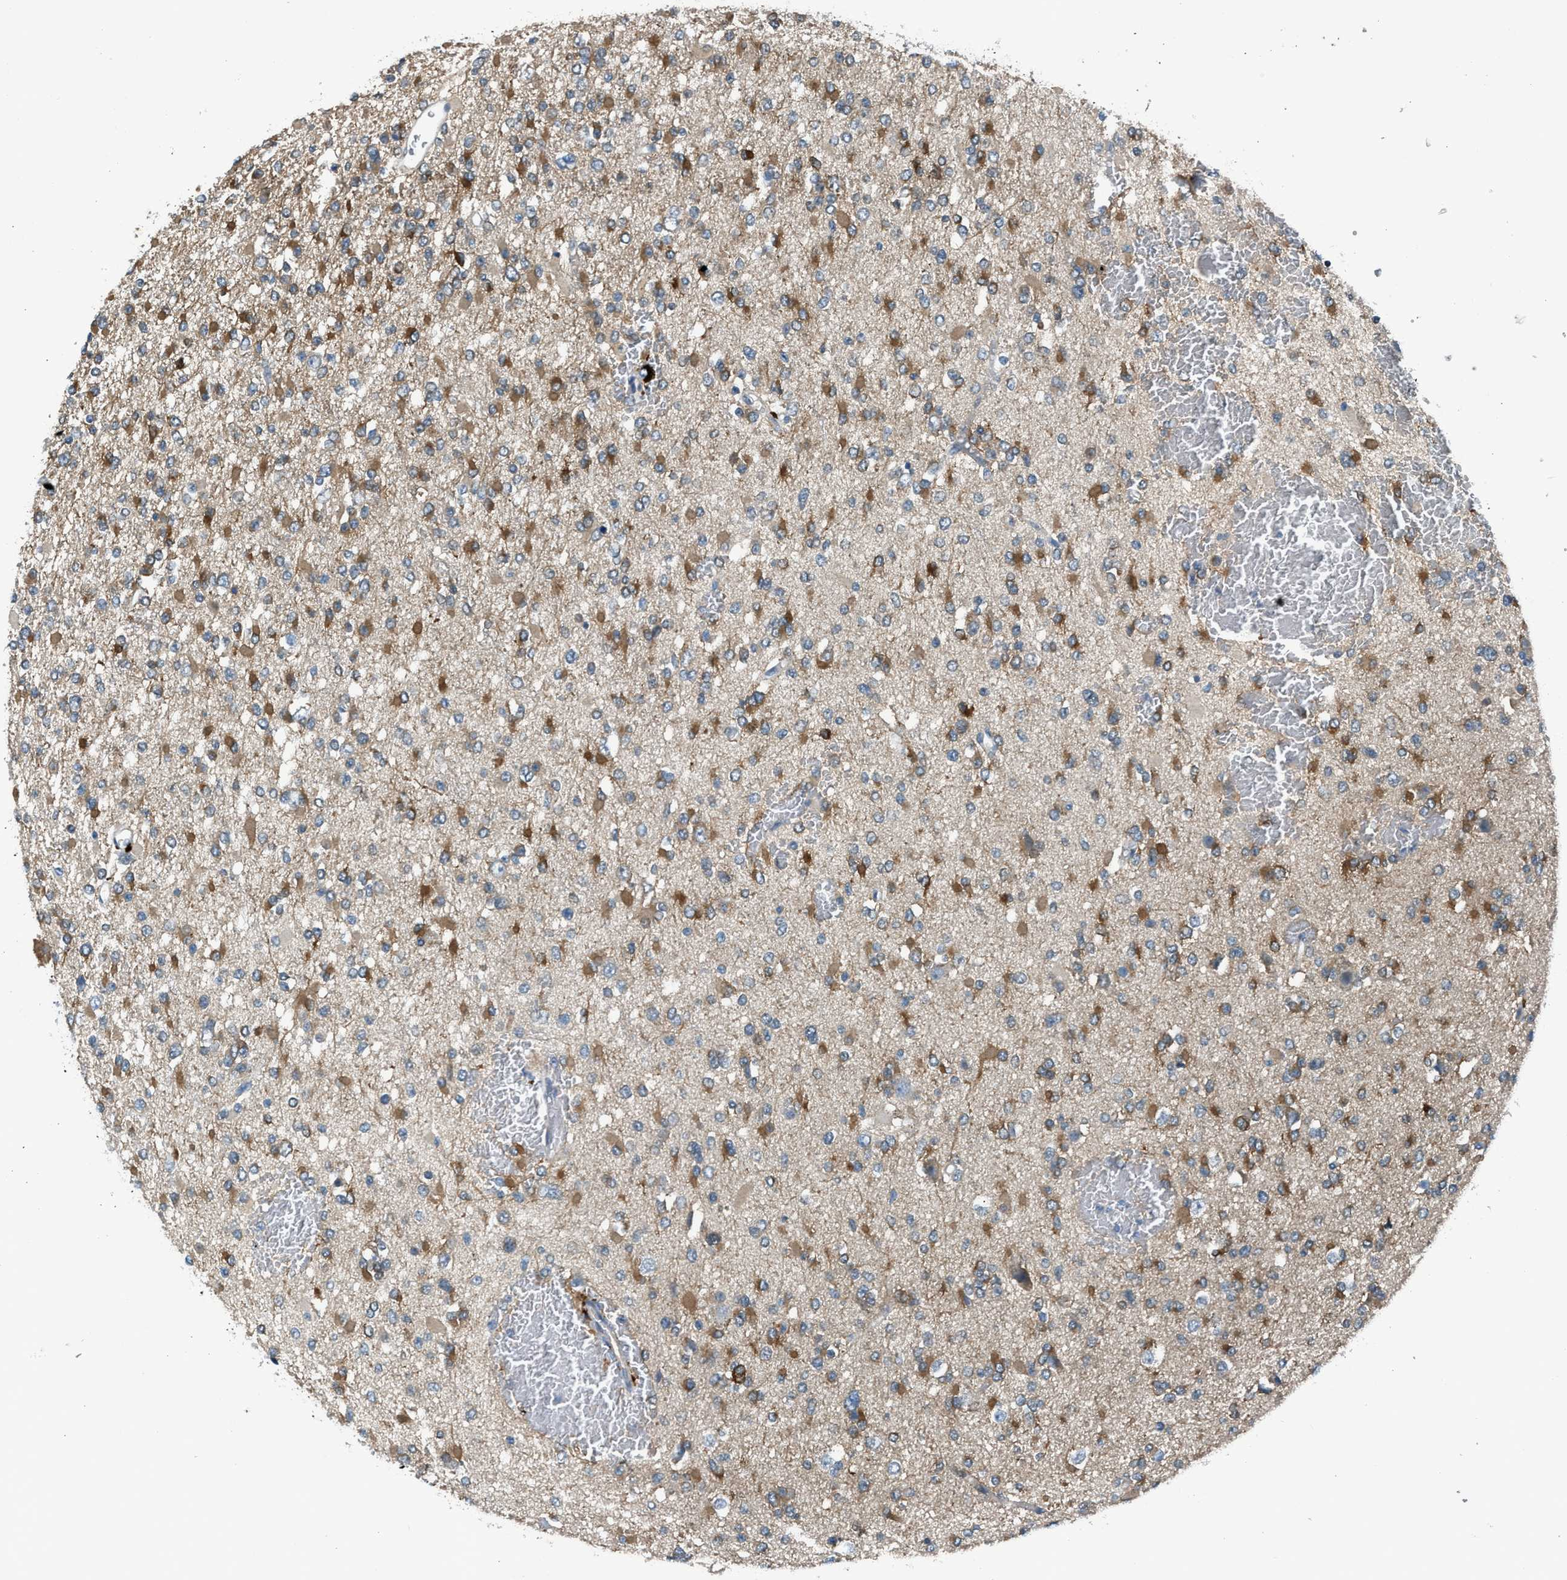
{"staining": {"intensity": "moderate", "quantity": ">75%", "location": "cytoplasmic/membranous"}, "tissue": "glioma", "cell_type": "Tumor cells", "image_type": "cancer", "snomed": [{"axis": "morphology", "description": "Glioma, malignant, Low grade"}, {"axis": "topography", "description": "Brain"}], "caption": "This is a micrograph of IHC staining of glioma, which shows moderate staining in the cytoplasmic/membranous of tumor cells.", "gene": "LMLN", "patient": {"sex": "female", "age": 22}}